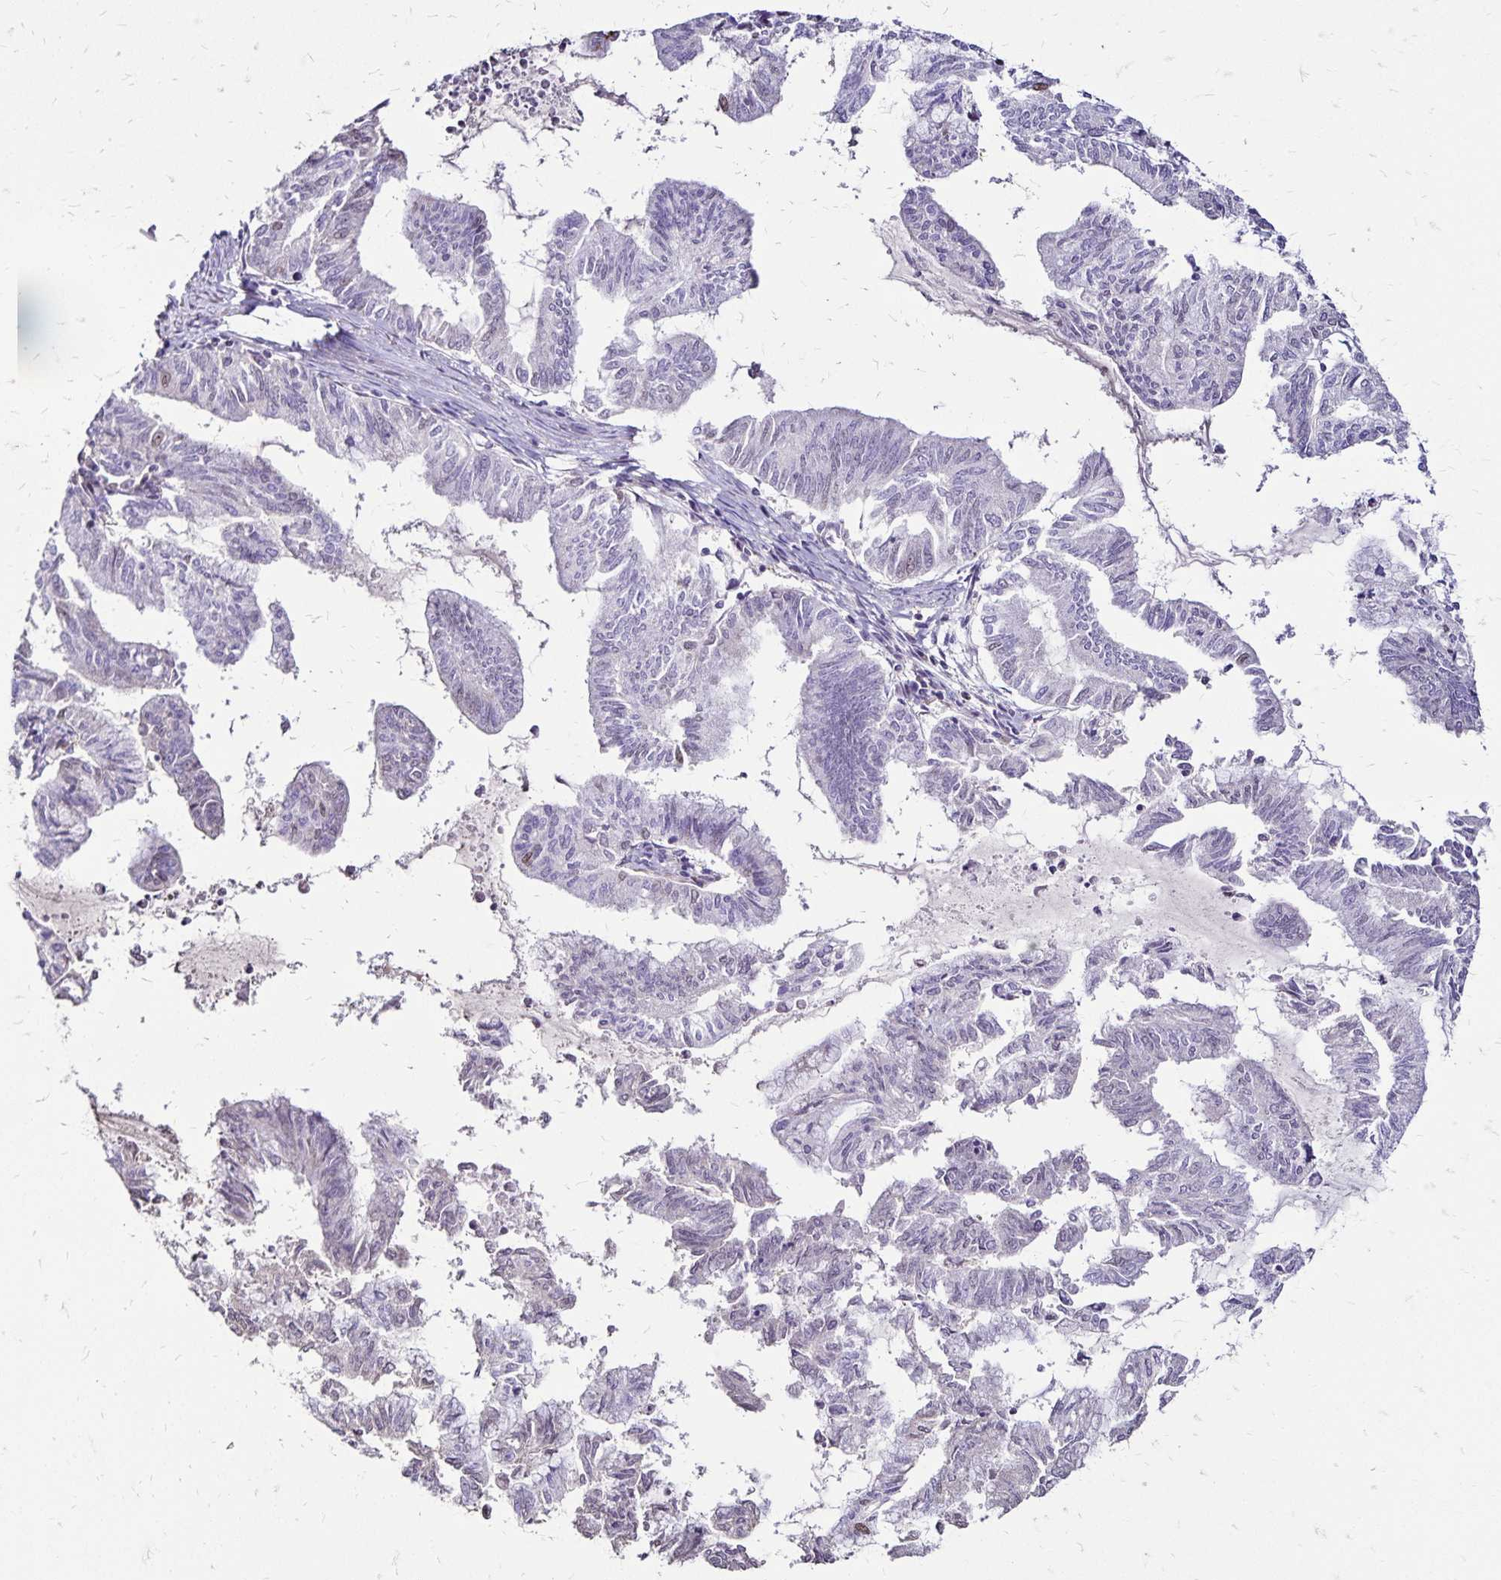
{"staining": {"intensity": "negative", "quantity": "none", "location": "none"}, "tissue": "endometrial cancer", "cell_type": "Tumor cells", "image_type": "cancer", "snomed": [{"axis": "morphology", "description": "Adenocarcinoma, NOS"}, {"axis": "topography", "description": "Endometrium"}], "caption": "Adenocarcinoma (endometrial) was stained to show a protein in brown. There is no significant positivity in tumor cells.", "gene": "KISS1", "patient": {"sex": "female", "age": 79}}